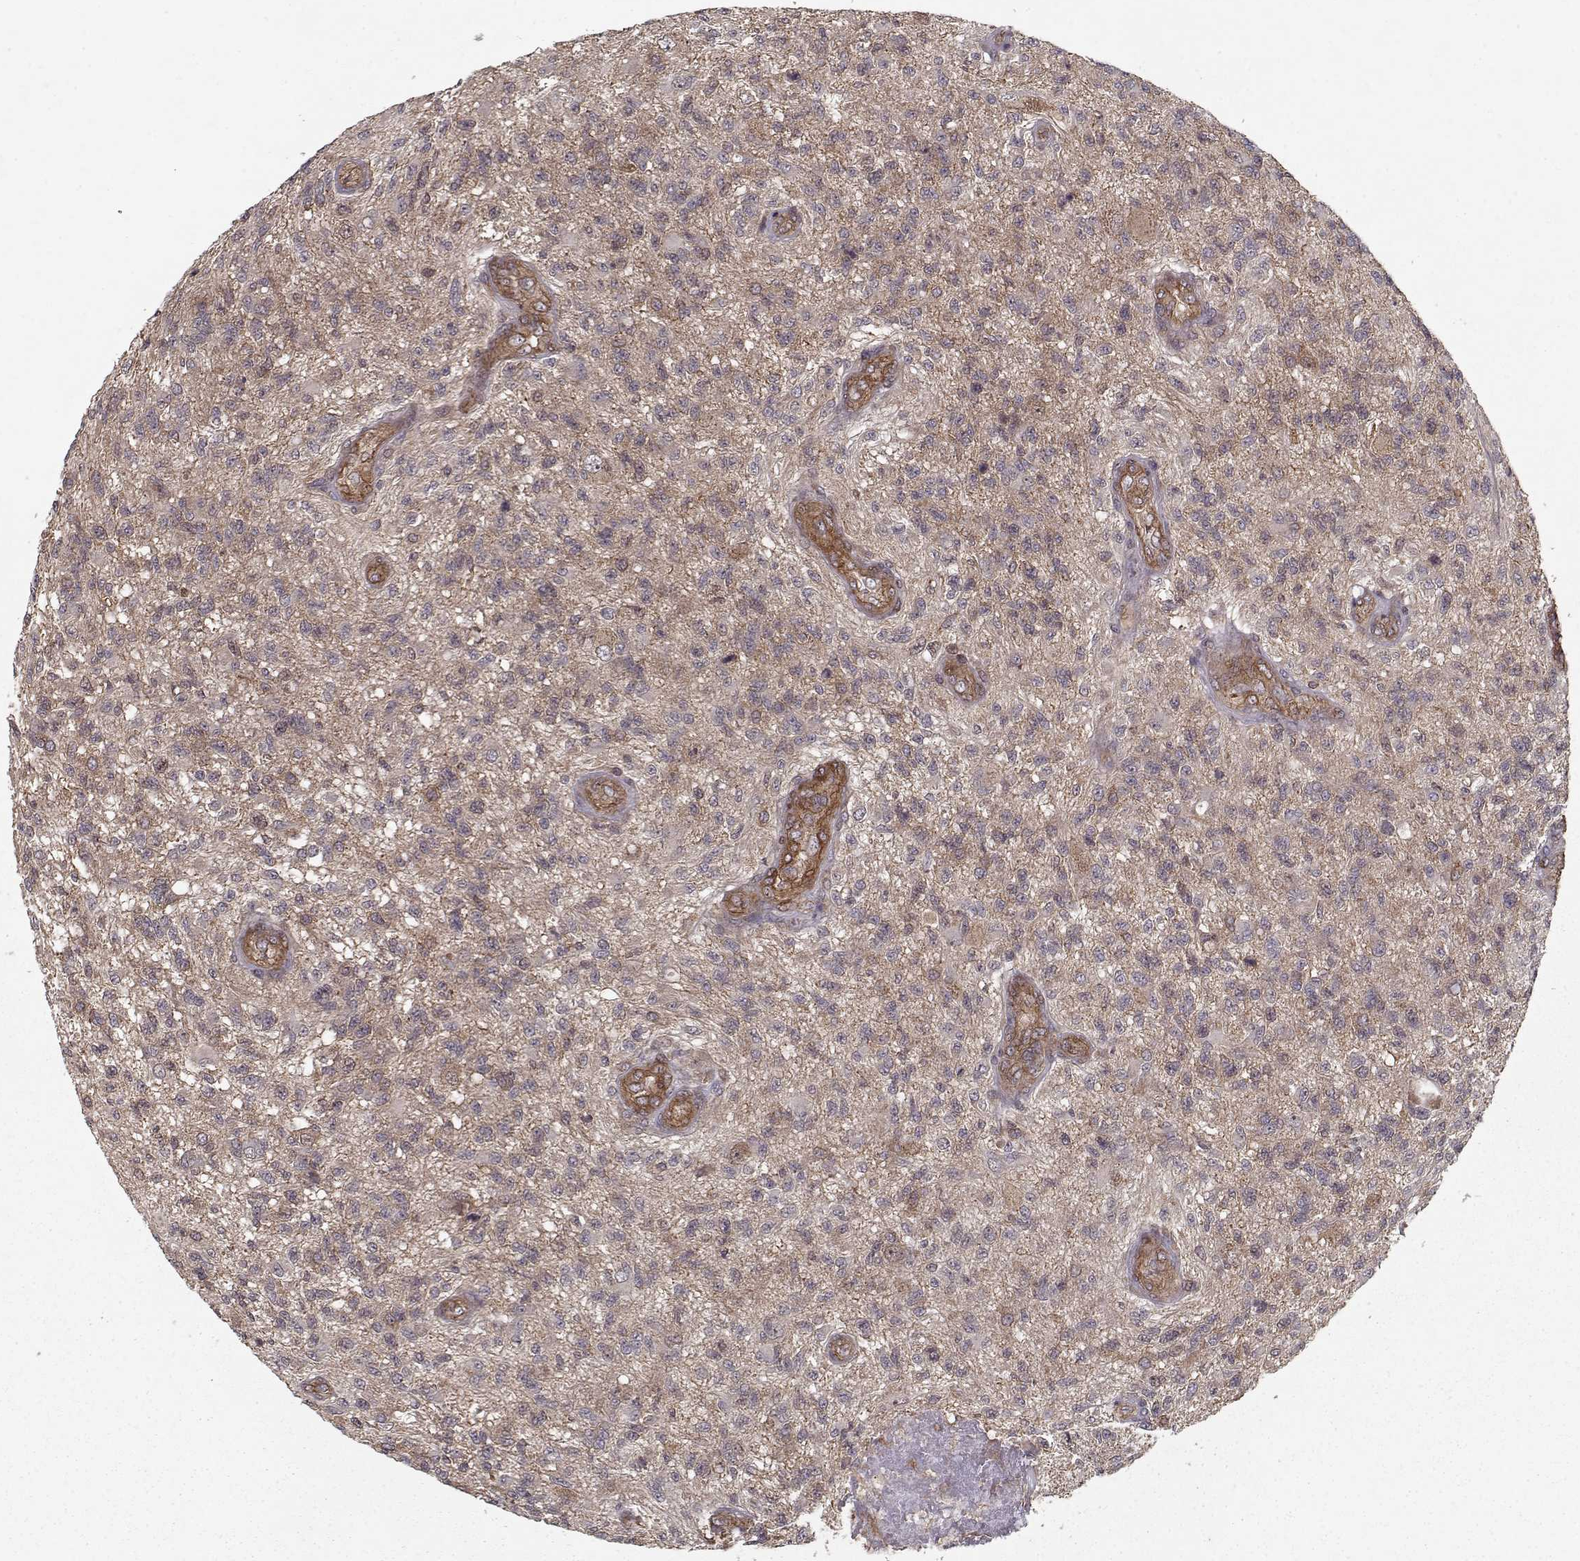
{"staining": {"intensity": "weak", "quantity": "<25%", "location": "cytoplasmic/membranous"}, "tissue": "glioma", "cell_type": "Tumor cells", "image_type": "cancer", "snomed": [{"axis": "morphology", "description": "Glioma, malignant, High grade"}, {"axis": "topography", "description": "Brain"}], "caption": "IHC photomicrograph of neoplastic tissue: human glioma stained with DAB (3,3'-diaminobenzidine) reveals no significant protein expression in tumor cells.", "gene": "PPP1R12A", "patient": {"sex": "male", "age": 56}}